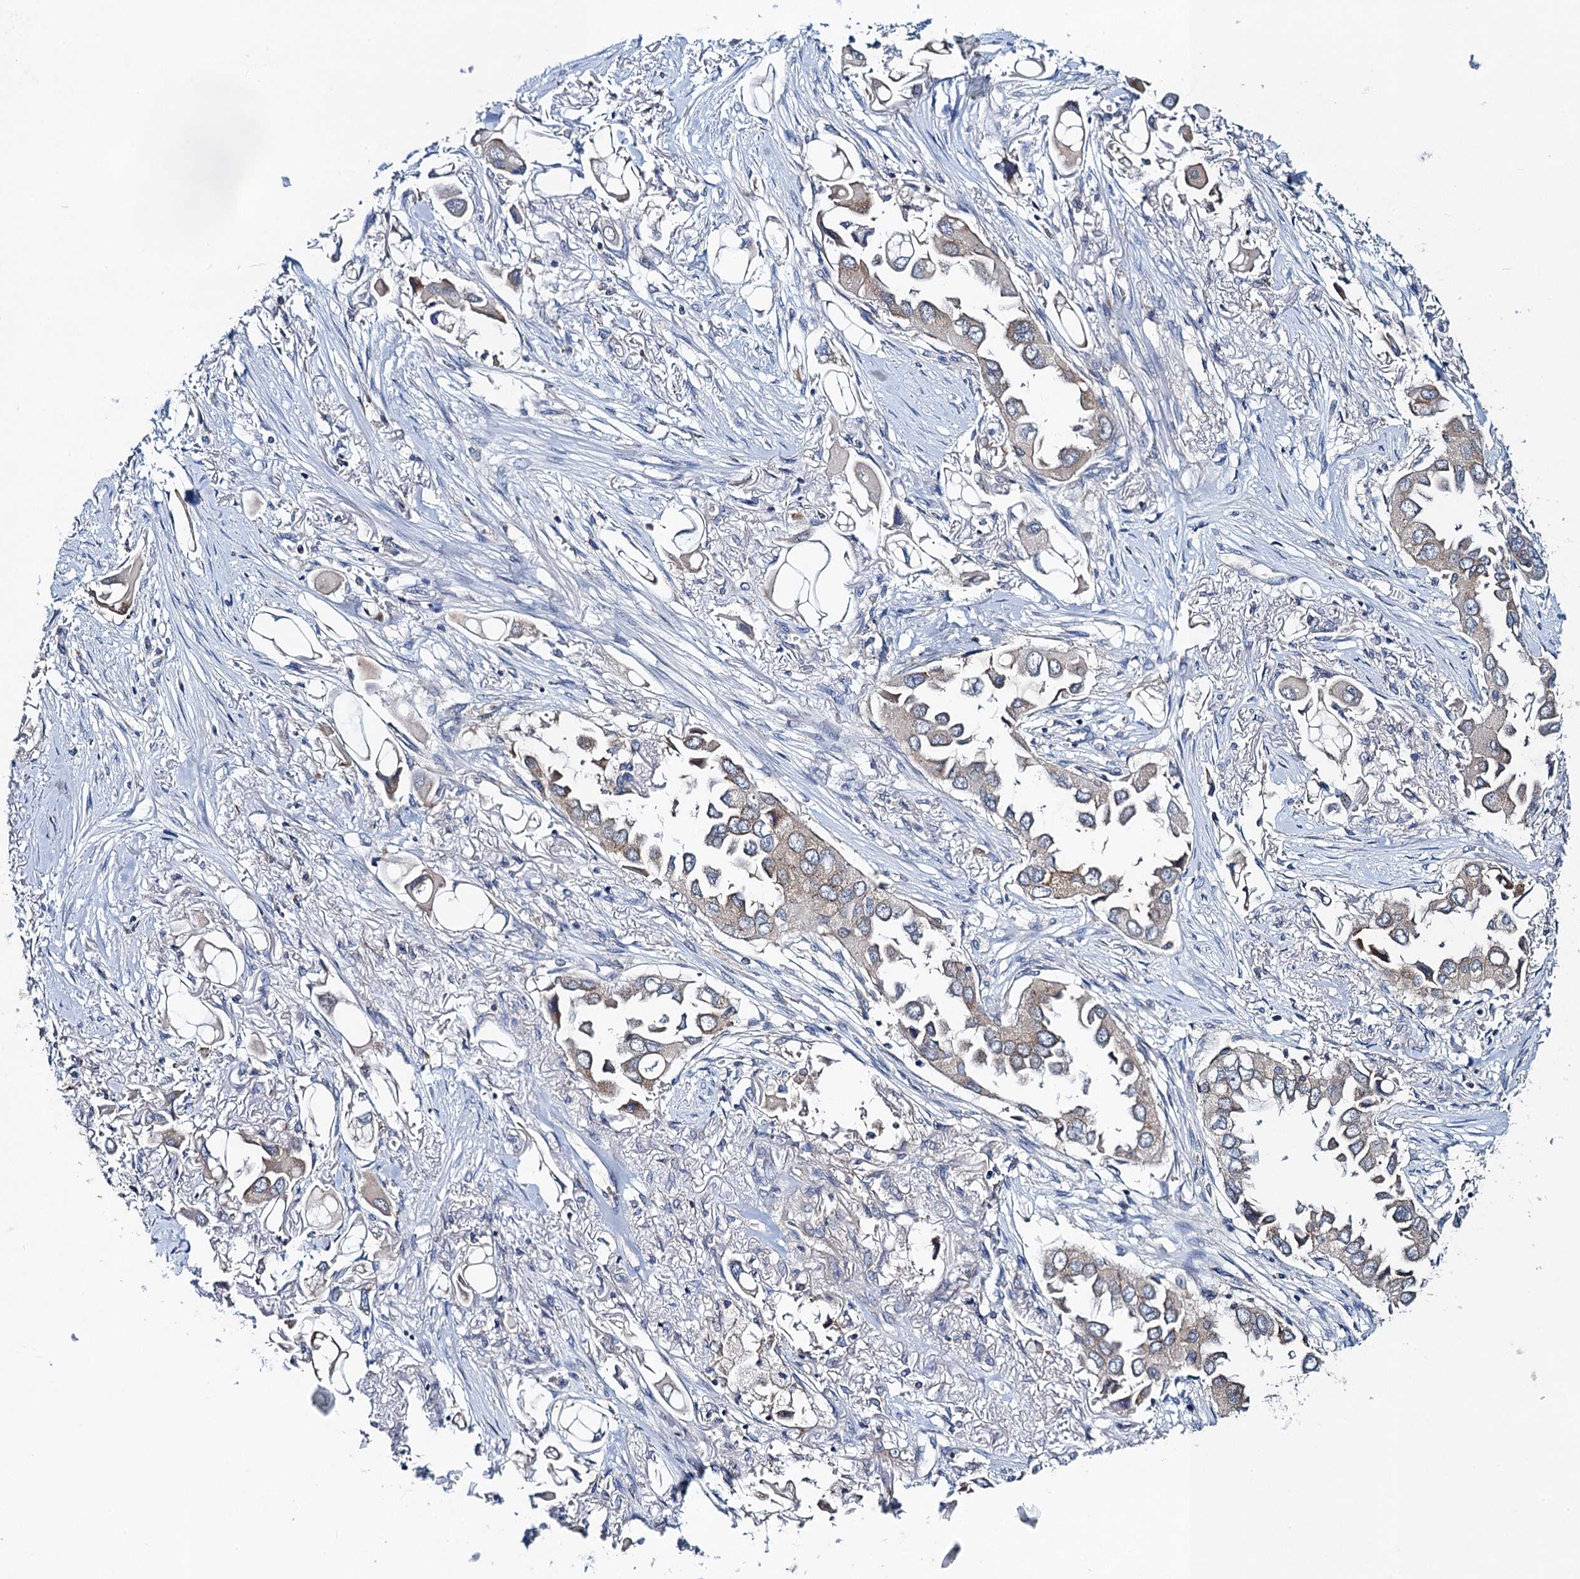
{"staining": {"intensity": "weak", "quantity": "<25%", "location": "cytoplasmic/membranous"}, "tissue": "lung cancer", "cell_type": "Tumor cells", "image_type": "cancer", "snomed": [{"axis": "morphology", "description": "Adenocarcinoma, NOS"}, {"axis": "topography", "description": "Lung"}], "caption": "A histopathology image of lung cancer (adenocarcinoma) stained for a protein displays no brown staining in tumor cells.", "gene": "SNAP29", "patient": {"sex": "female", "age": 76}}